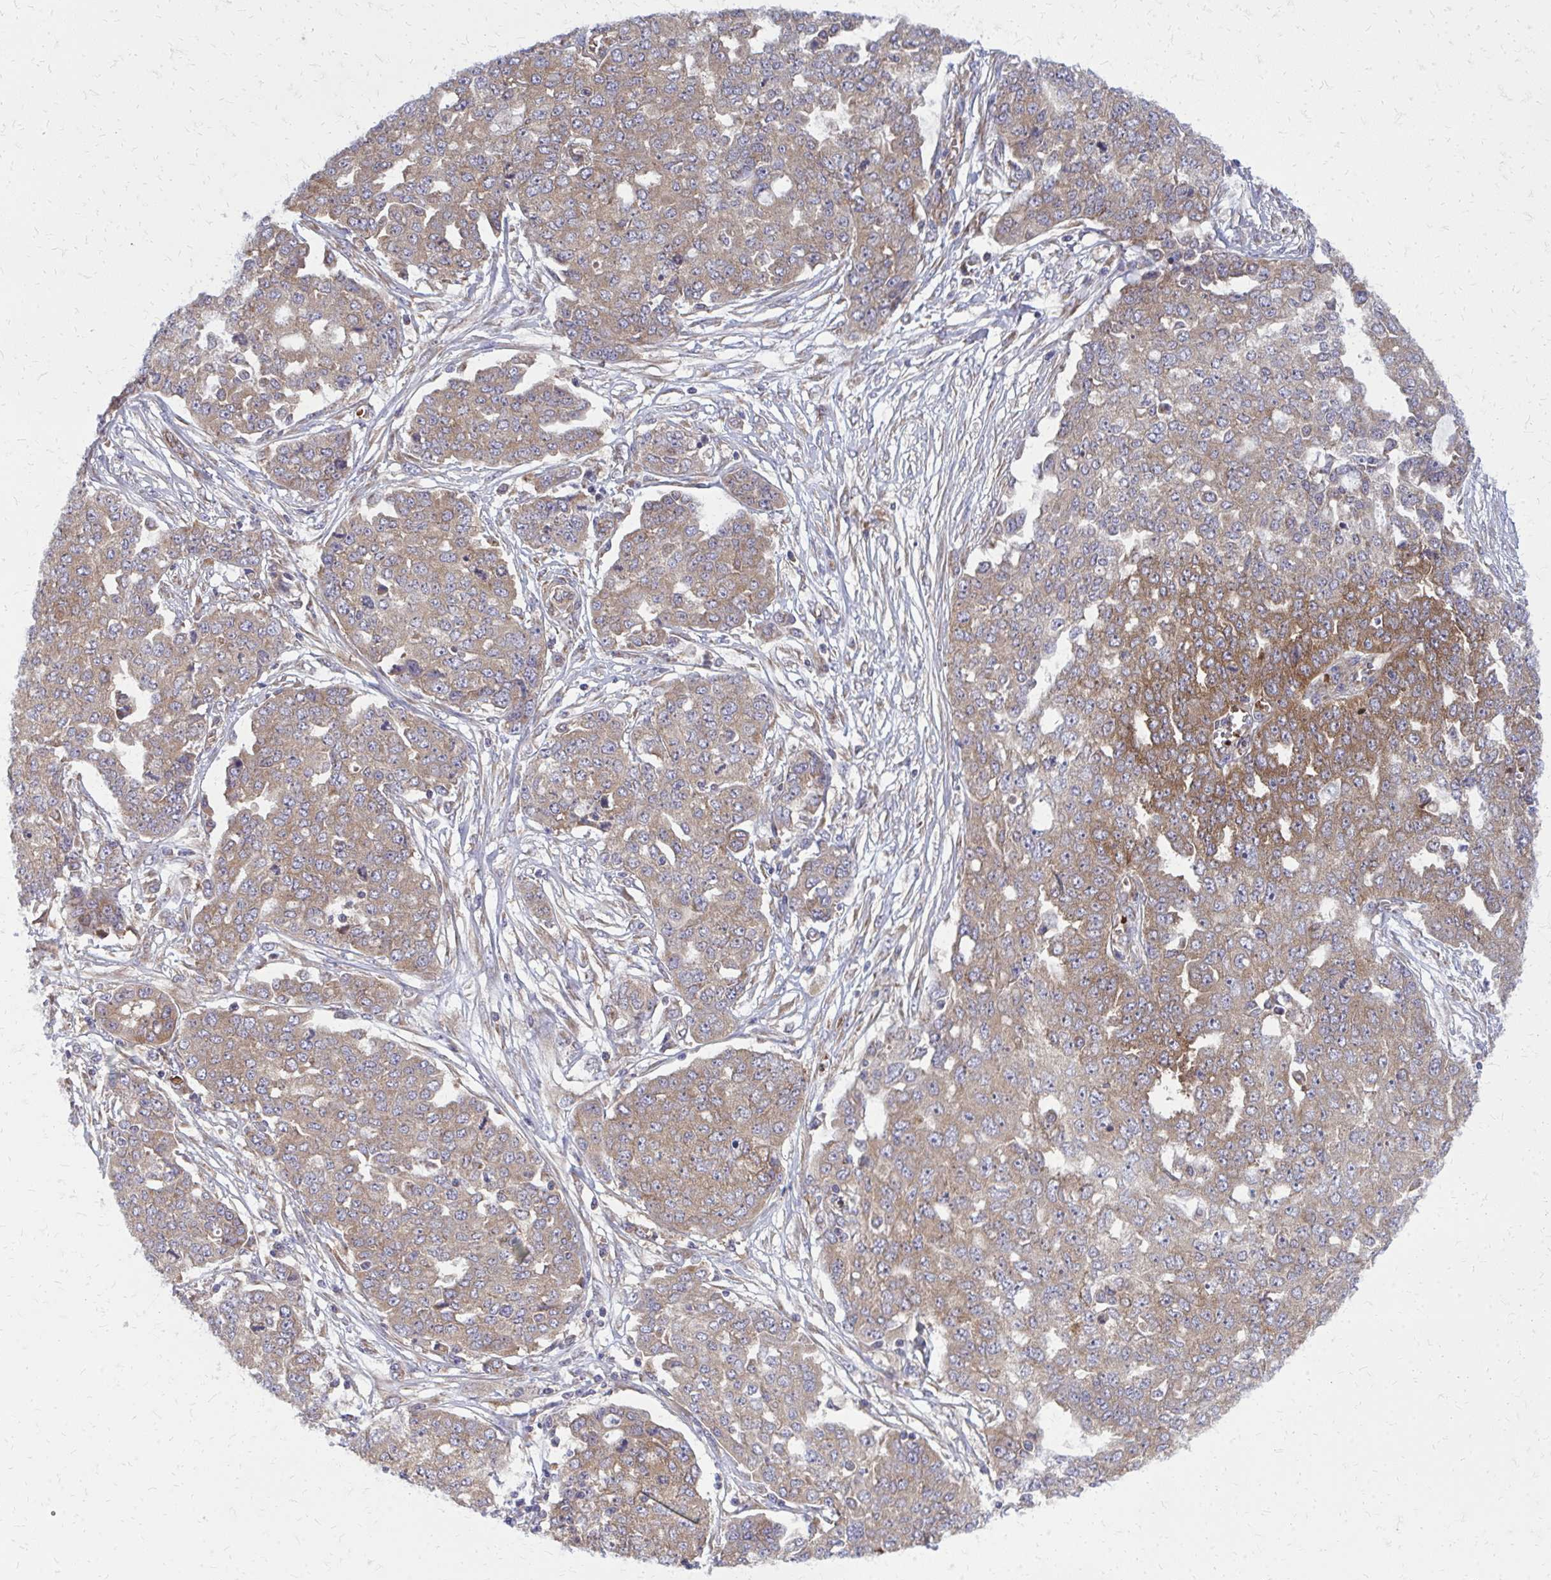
{"staining": {"intensity": "moderate", "quantity": "25%-75%", "location": "cytoplasmic/membranous"}, "tissue": "ovarian cancer", "cell_type": "Tumor cells", "image_type": "cancer", "snomed": [{"axis": "morphology", "description": "Cystadenocarcinoma, serous, NOS"}, {"axis": "topography", "description": "Soft tissue"}, {"axis": "topography", "description": "Ovary"}], "caption": "Immunohistochemical staining of human ovarian cancer displays medium levels of moderate cytoplasmic/membranous positivity in approximately 25%-75% of tumor cells.", "gene": "PDK4", "patient": {"sex": "female", "age": 57}}